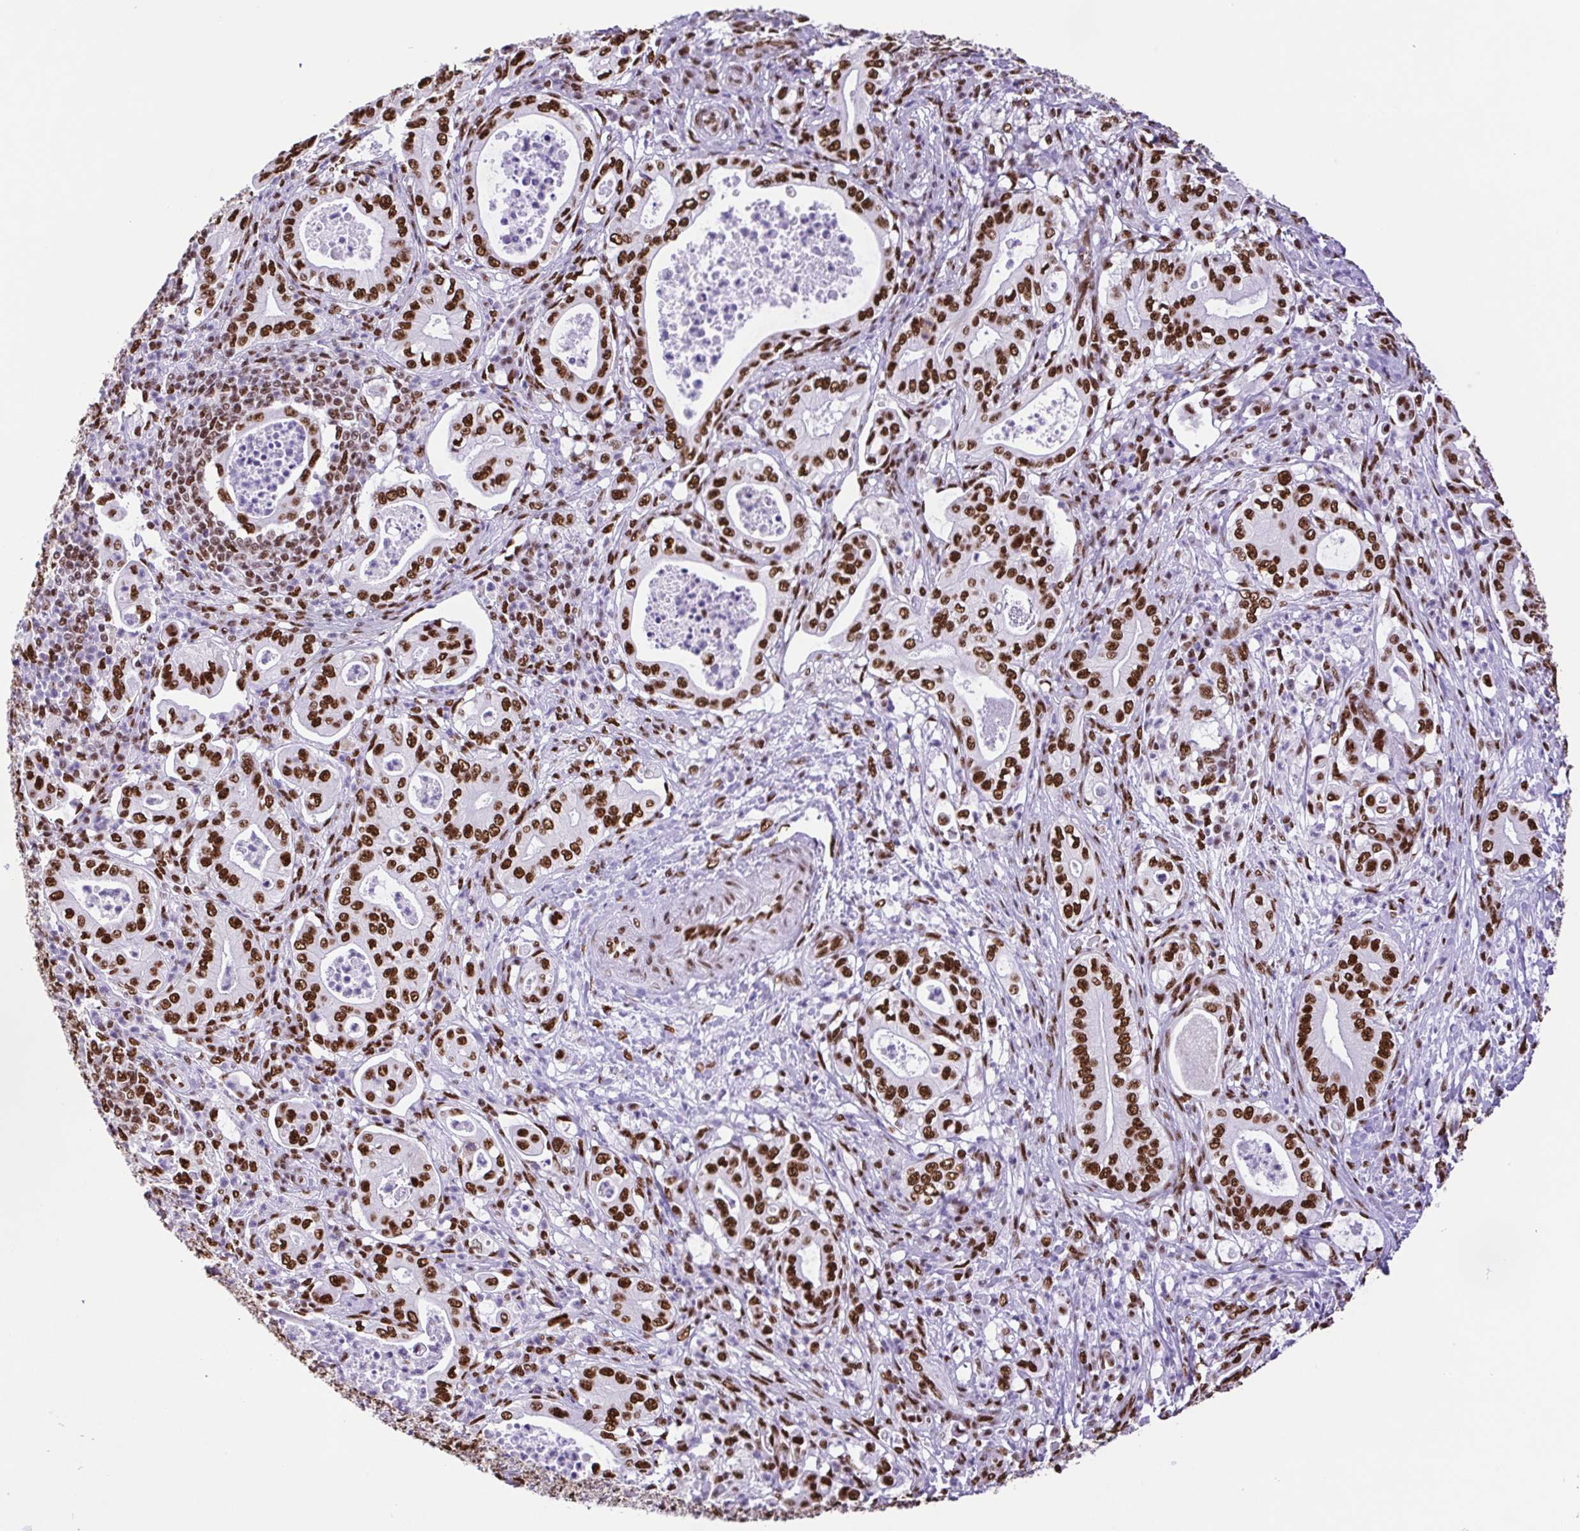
{"staining": {"intensity": "strong", "quantity": ">75%", "location": "nuclear"}, "tissue": "pancreatic cancer", "cell_type": "Tumor cells", "image_type": "cancer", "snomed": [{"axis": "morphology", "description": "Adenocarcinoma, NOS"}, {"axis": "topography", "description": "Pancreas"}], "caption": "IHC staining of adenocarcinoma (pancreatic), which reveals high levels of strong nuclear staining in approximately >75% of tumor cells indicating strong nuclear protein expression. The staining was performed using DAB (3,3'-diaminobenzidine) (brown) for protein detection and nuclei were counterstained in hematoxylin (blue).", "gene": "TRIM28", "patient": {"sex": "male", "age": 71}}